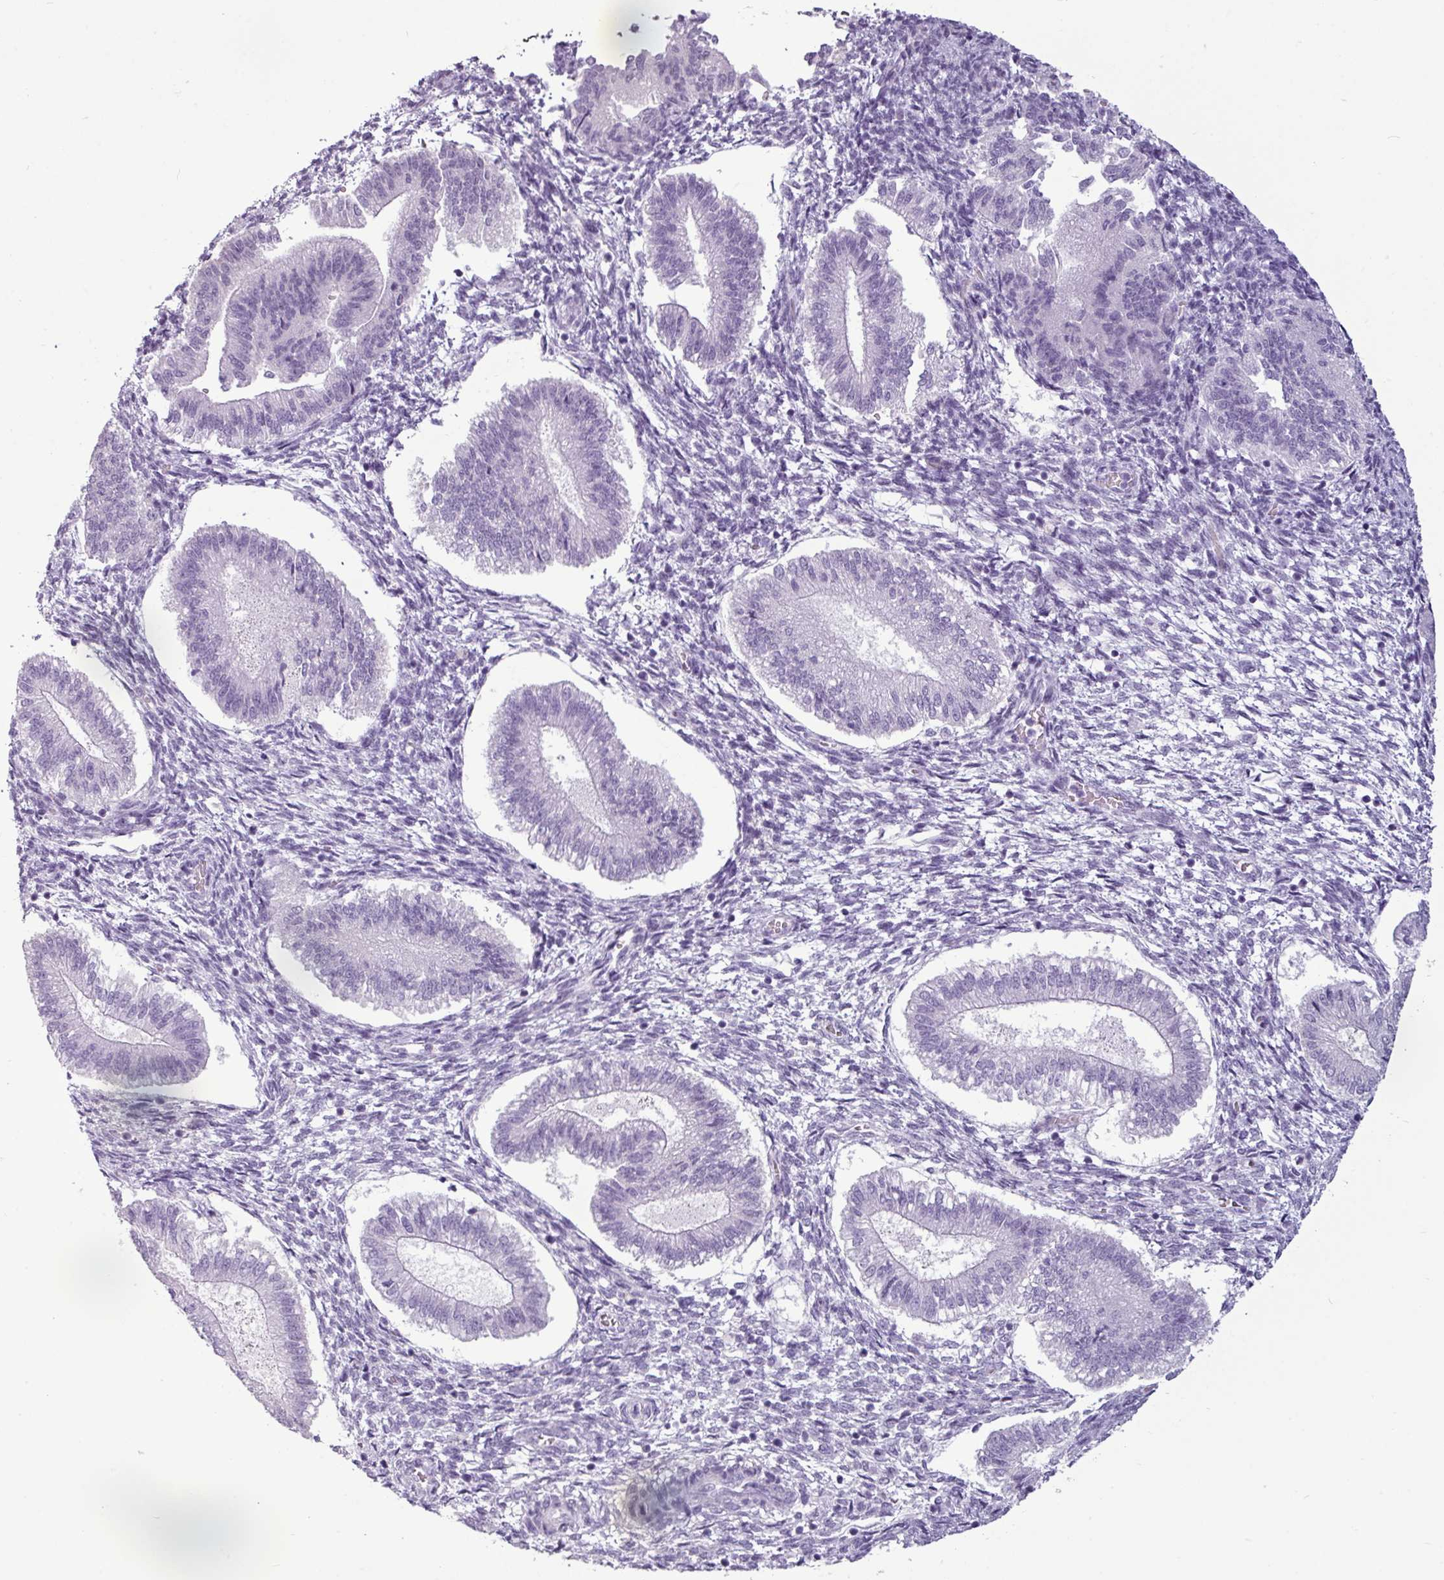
{"staining": {"intensity": "negative", "quantity": "none", "location": "none"}, "tissue": "endometrium", "cell_type": "Cells in endometrial stroma", "image_type": "normal", "snomed": [{"axis": "morphology", "description": "Normal tissue, NOS"}, {"axis": "topography", "description": "Endometrium"}], "caption": "DAB (3,3'-diaminobenzidine) immunohistochemical staining of normal human endometrium demonstrates no significant expression in cells in endometrial stroma.", "gene": "AMY2A", "patient": {"sex": "female", "age": 25}}